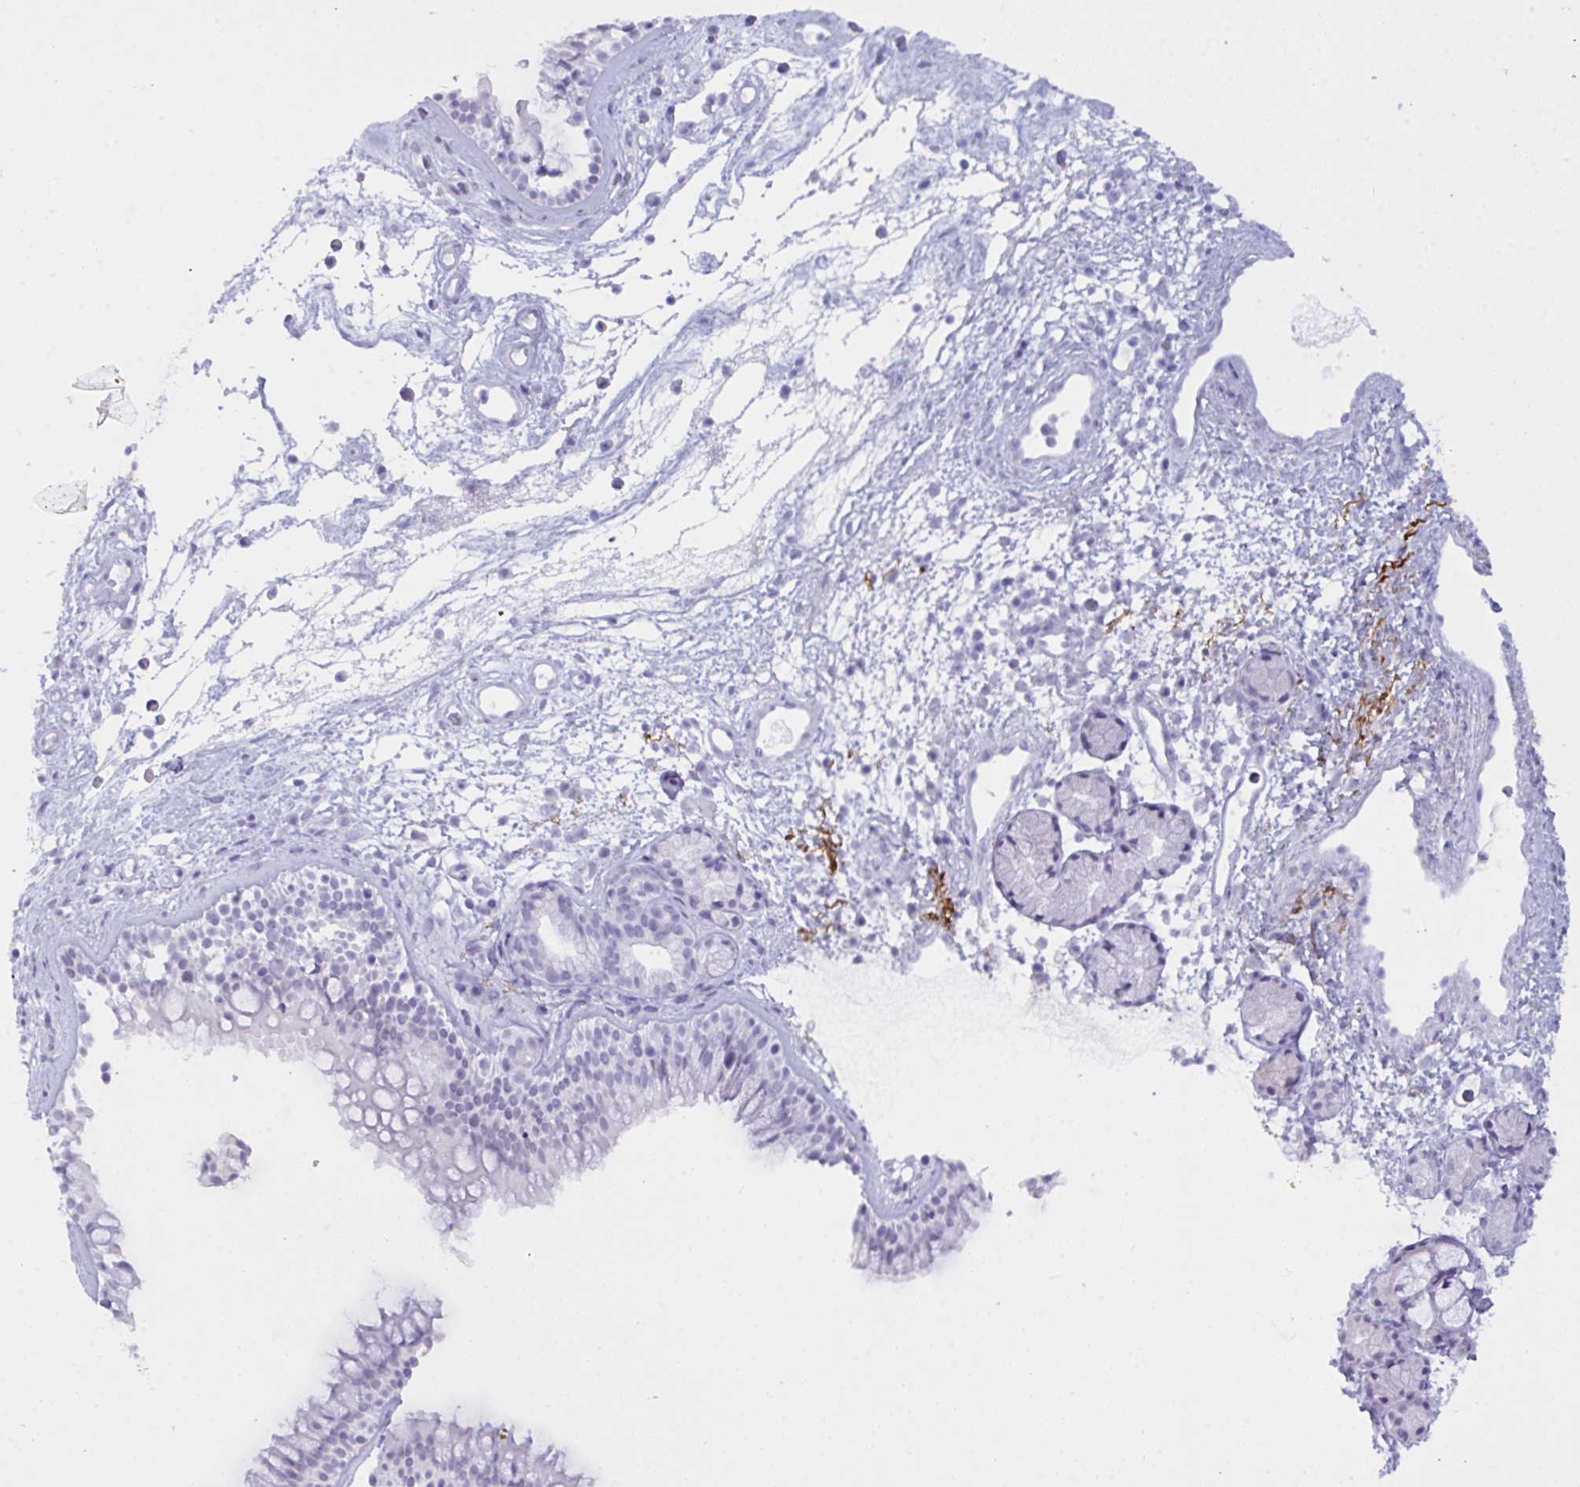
{"staining": {"intensity": "negative", "quantity": "none", "location": "none"}, "tissue": "nasopharynx", "cell_type": "Respiratory epithelial cells", "image_type": "normal", "snomed": [{"axis": "morphology", "description": "Normal tissue, NOS"}, {"axis": "topography", "description": "Nasopharynx"}], "caption": "Respiratory epithelial cells show no significant protein positivity in normal nasopharynx. The staining was performed using DAB to visualize the protein expression in brown, while the nuclei were stained in blue with hematoxylin (Magnification: 20x).", "gene": "ELN", "patient": {"sex": "female", "age": 70}}